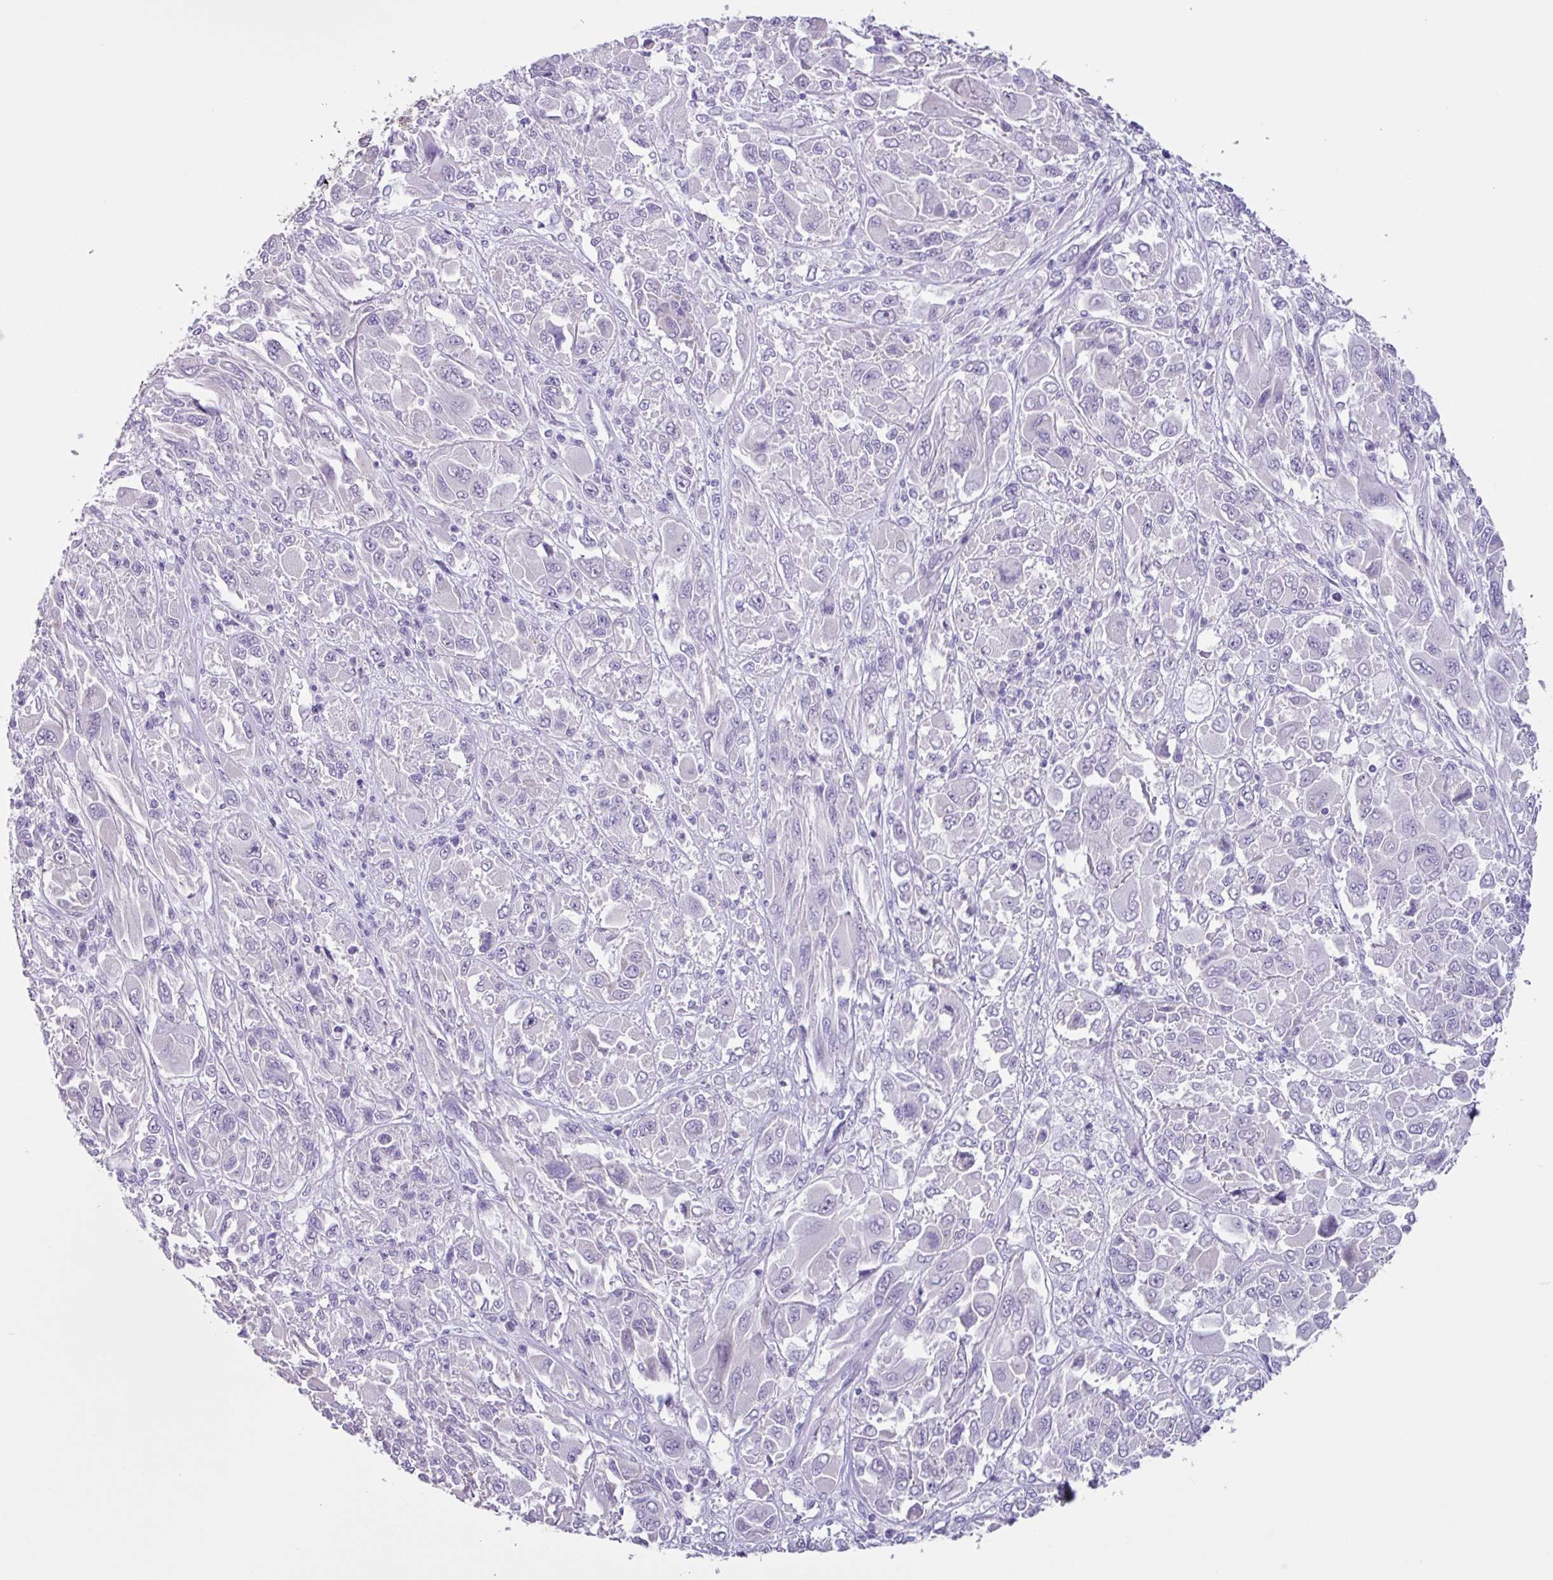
{"staining": {"intensity": "negative", "quantity": "none", "location": "none"}, "tissue": "melanoma", "cell_type": "Tumor cells", "image_type": "cancer", "snomed": [{"axis": "morphology", "description": "Malignant melanoma, NOS"}, {"axis": "topography", "description": "Skin"}], "caption": "Tumor cells are negative for brown protein staining in malignant melanoma.", "gene": "OTX1", "patient": {"sex": "female", "age": 91}}